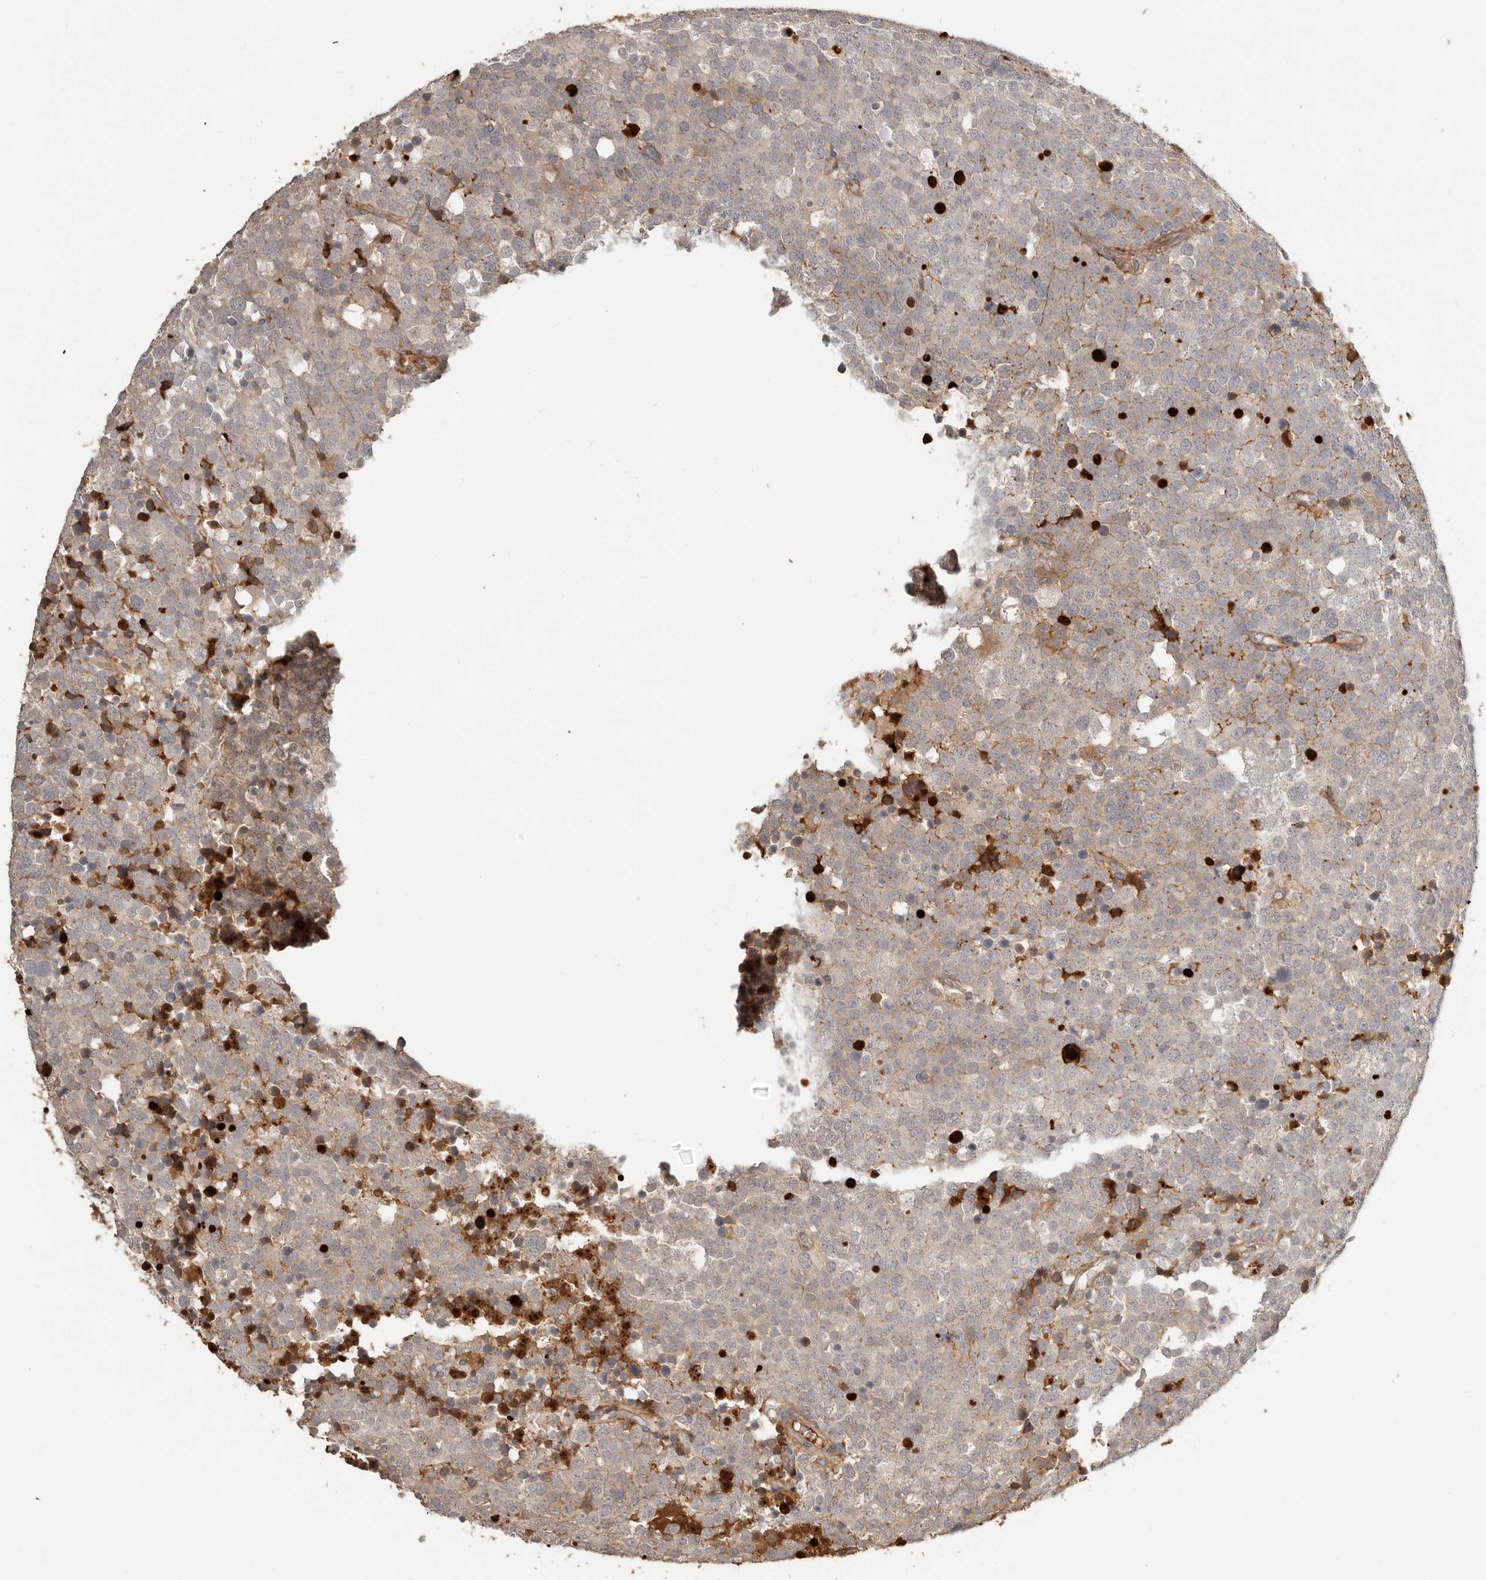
{"staining": {"intensity": "weak", "quantity": "25%-75%", "location": "cytoplasmic/membranous"}, "tissue": "testis cancer", "cell_type": "Tumor cells", "image_type": "cancer", "snomed": [{"axis": "morphology", "description": "Seminoma, NOS"}, {"axis": "topography", "description": "Testis"}], "caption": "Human testis seminoma stained for a protein (brown) demonstrates weak cytoplasmic/membranous positive expression in approximately 25%-75% of tumor cells.", "gene": "MTFR2", "patient": {"sex": "male", "age": 71}}